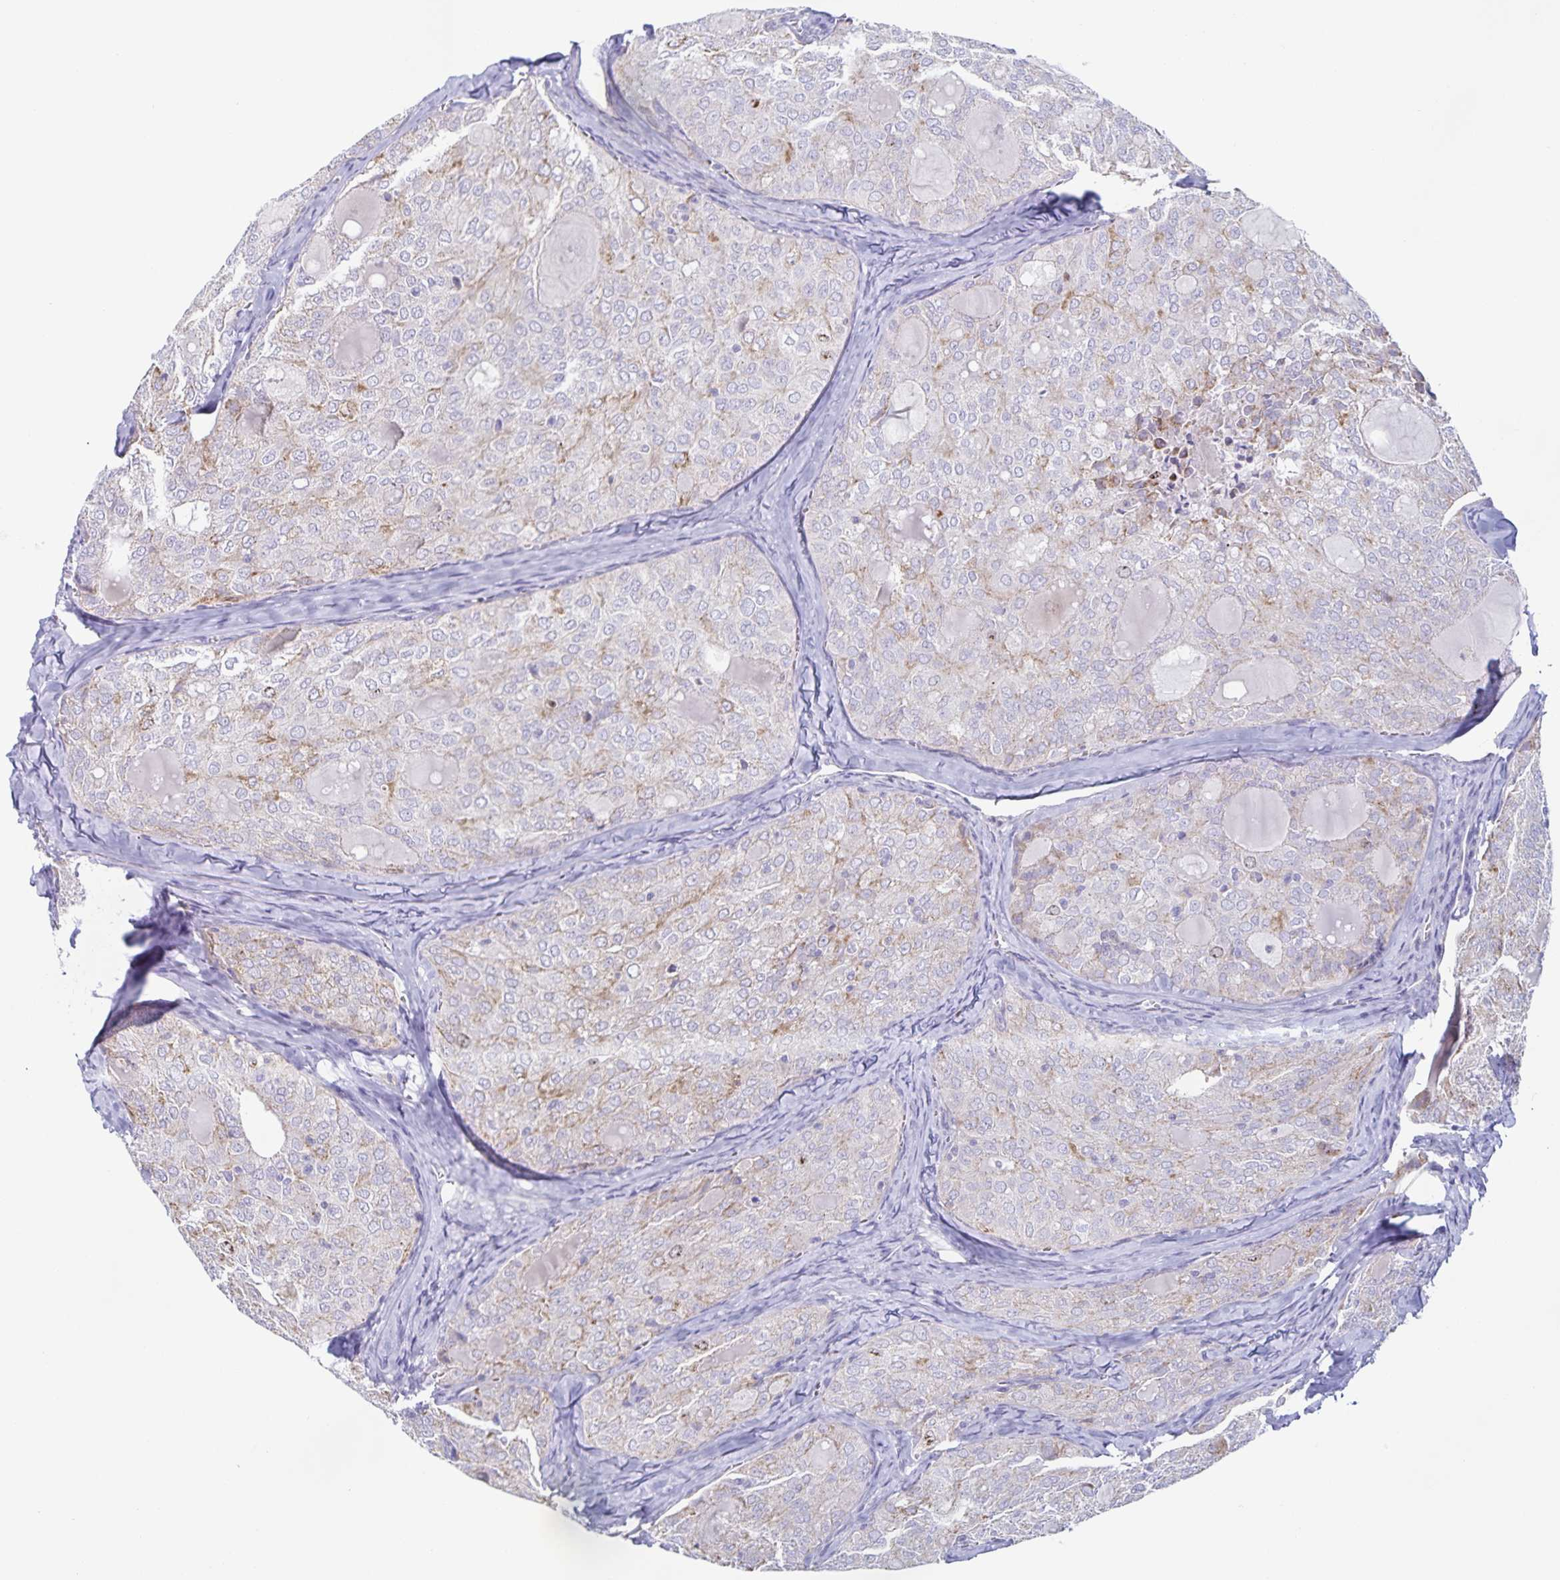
{"staining": {"intensity": "moderate", "quantity": "<25%", "location": "cytoplasmic/membranous,nuclear"}, "tissue": "thyroid cancer", "cell_type": "Tumor cells", "image_type": "cancer", "snomed": [{"axis": "morphology", "description": "Follicular adenoma carcinoma, NOS"}, {"axis": "topography", "description": "Thyroid gland"}], "caption": "Tumor cells show low levels of moderate cytoplasmic/membranous and nuclear staining in about <25% of cells in thyroid follicular adenoma carcinoma.", "gene": "CENPH", "patient": {"sex": "male", "age": 75}}